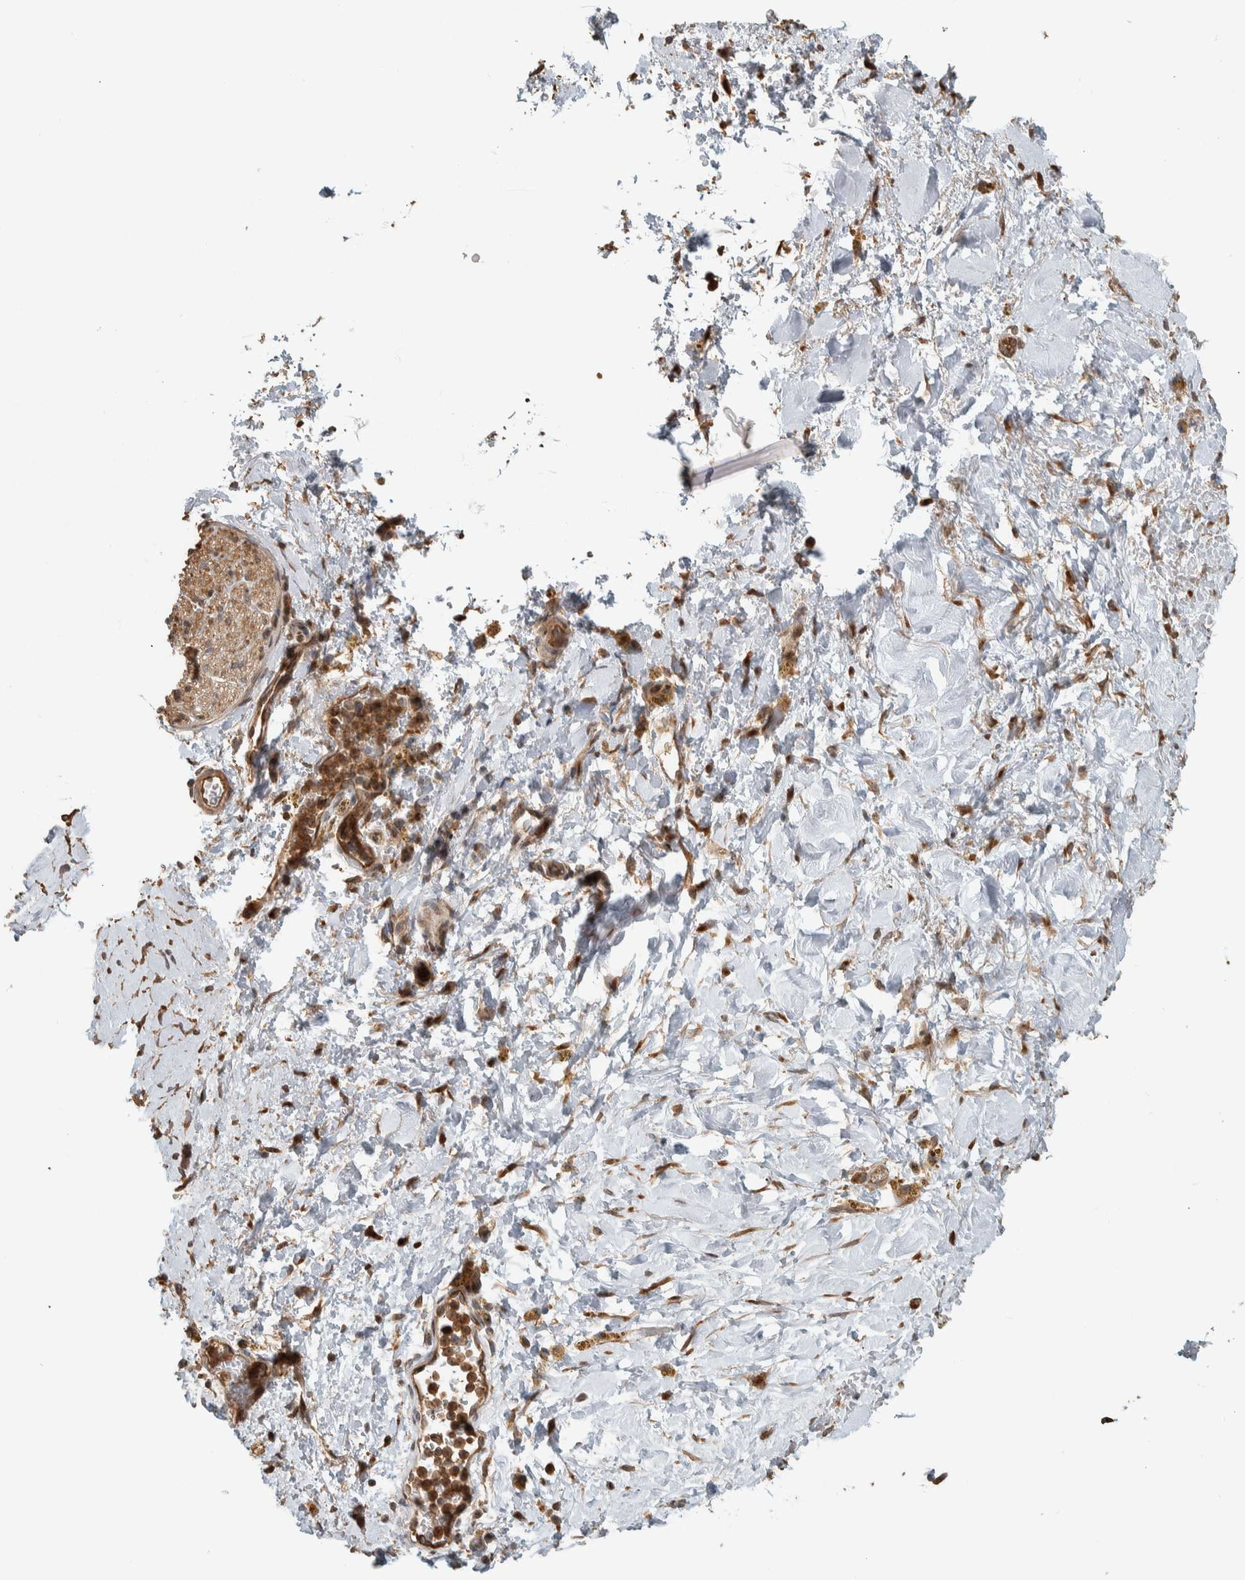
{"staining": {"intensity": "moderate", "quantity": ">75%", "location": "cytoplasmic/membranous"}, "tissue": "adipose tissue", "cell_type": "Adipocytes", "image_type": "normal", "snomed": [{"axis": "morphology", "description": "Normal tissue, NOS"}, {"axis": "topography", "description": "Kidney"}, {"axis": "topography", "description": "Peripheral nerve tissue"}], "caption": "The photomicrograph reveals immunohistochemical staining of benign adipose tissue. There is moderate cytoplasmic/membranous expression is appreciated in about >75% of adipocytes.", "gene": "CNTROB", "patient": {"sex": "male", "age": 7}}